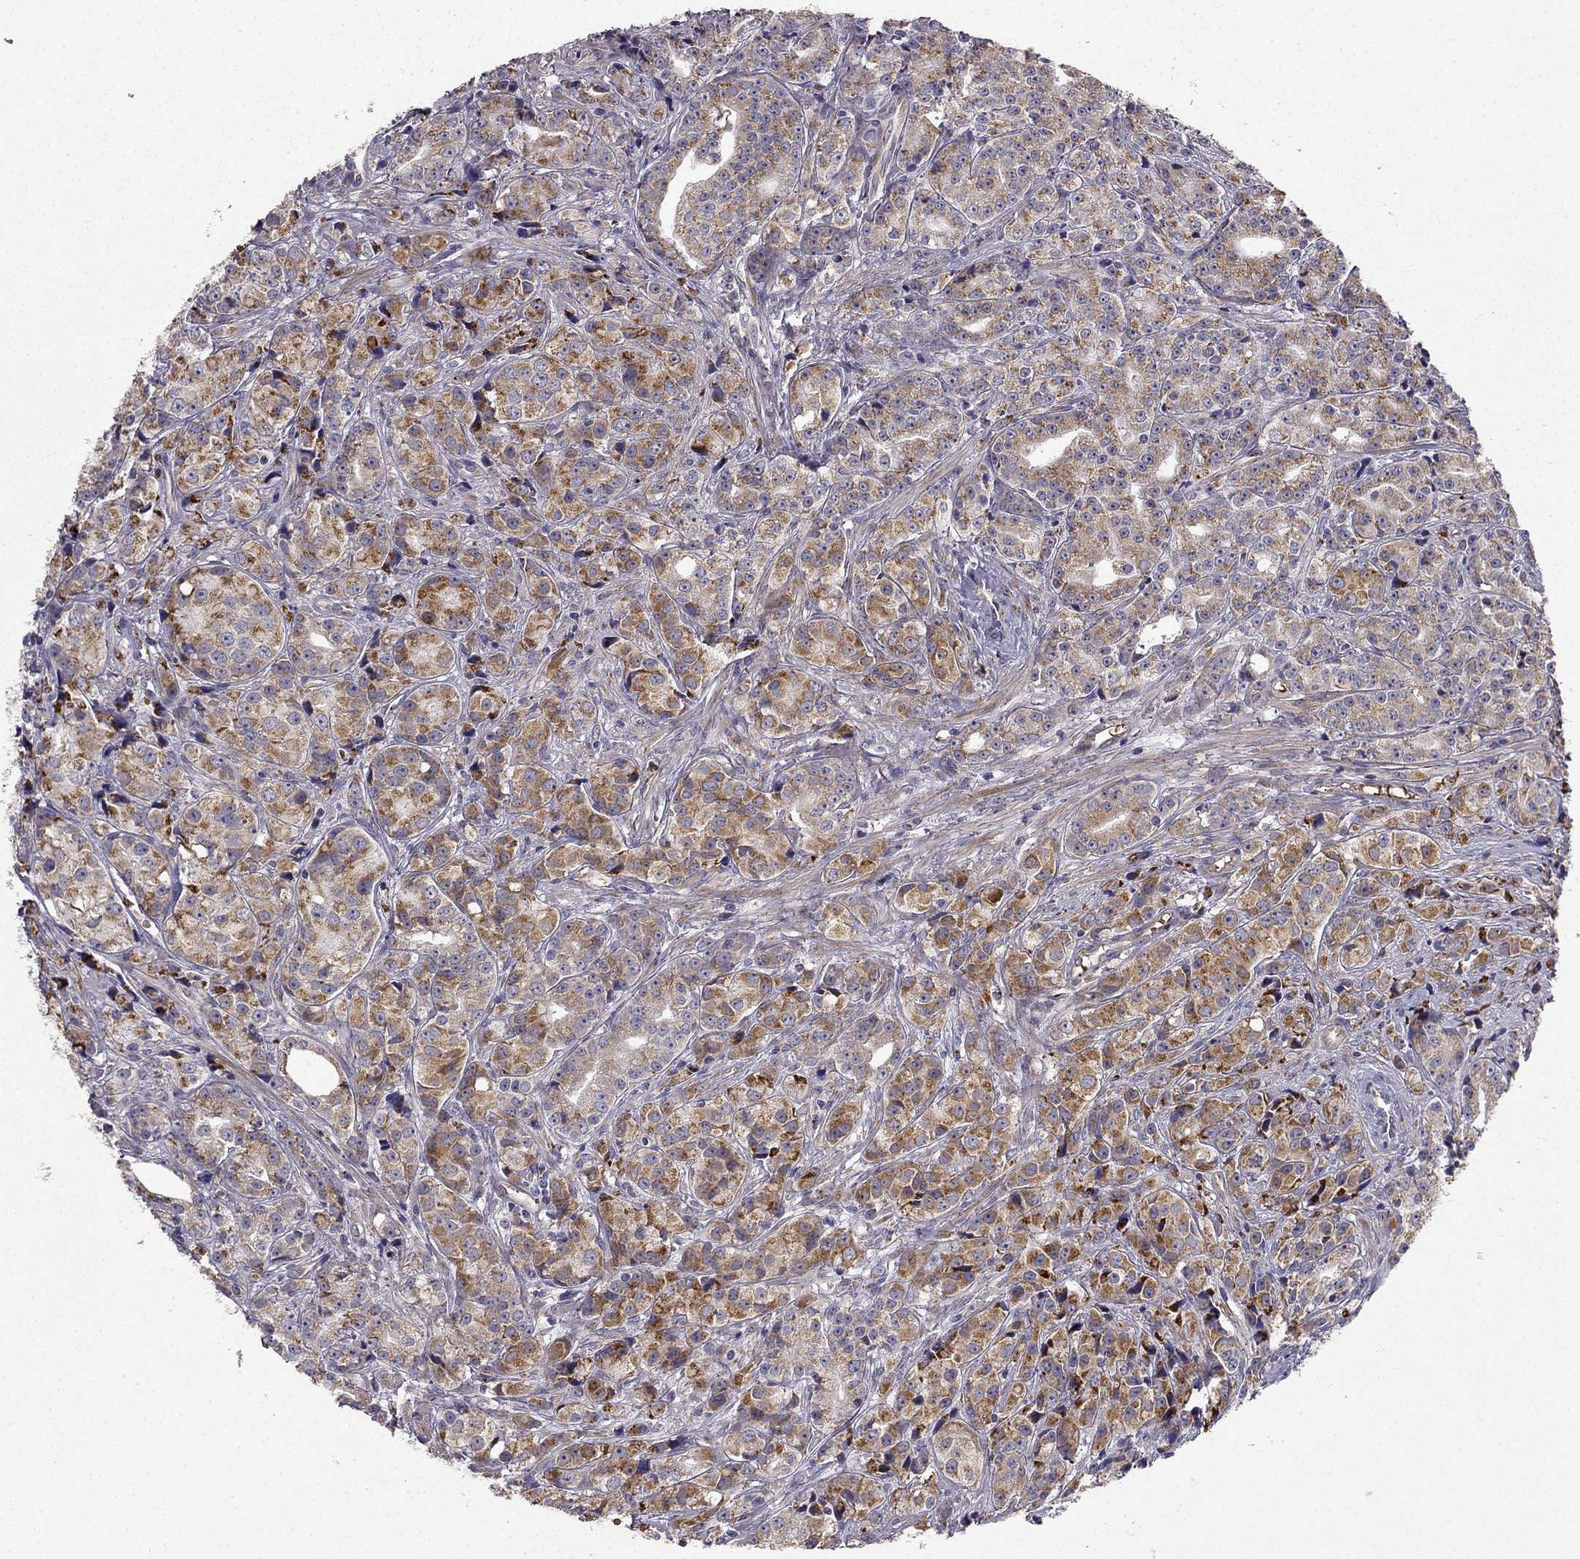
{"staining": {"intensity": "strong", "quantity": "25%-75%", "location": "cytoplasmic/membranous"}, "tissue": "prostate cancer", "cell_type": "Tumor cells", "image_type": "cancer", "snomed": [{"axis": "morphology", "description": "Adenocarcinoma, Medium grade"}, {"axis": "topography", "description": "Prostate"}], "caption": "The photomicrograph exhibits immunohistochemical staining of adenocarcinoma (medium-grade) (prostate). There is strong cytoplasmic/membranous positivity is present in about 25%-75% of tumor cells.", "gene": "B4GALT7", "patient": {"sex": "male", "age": 74}}